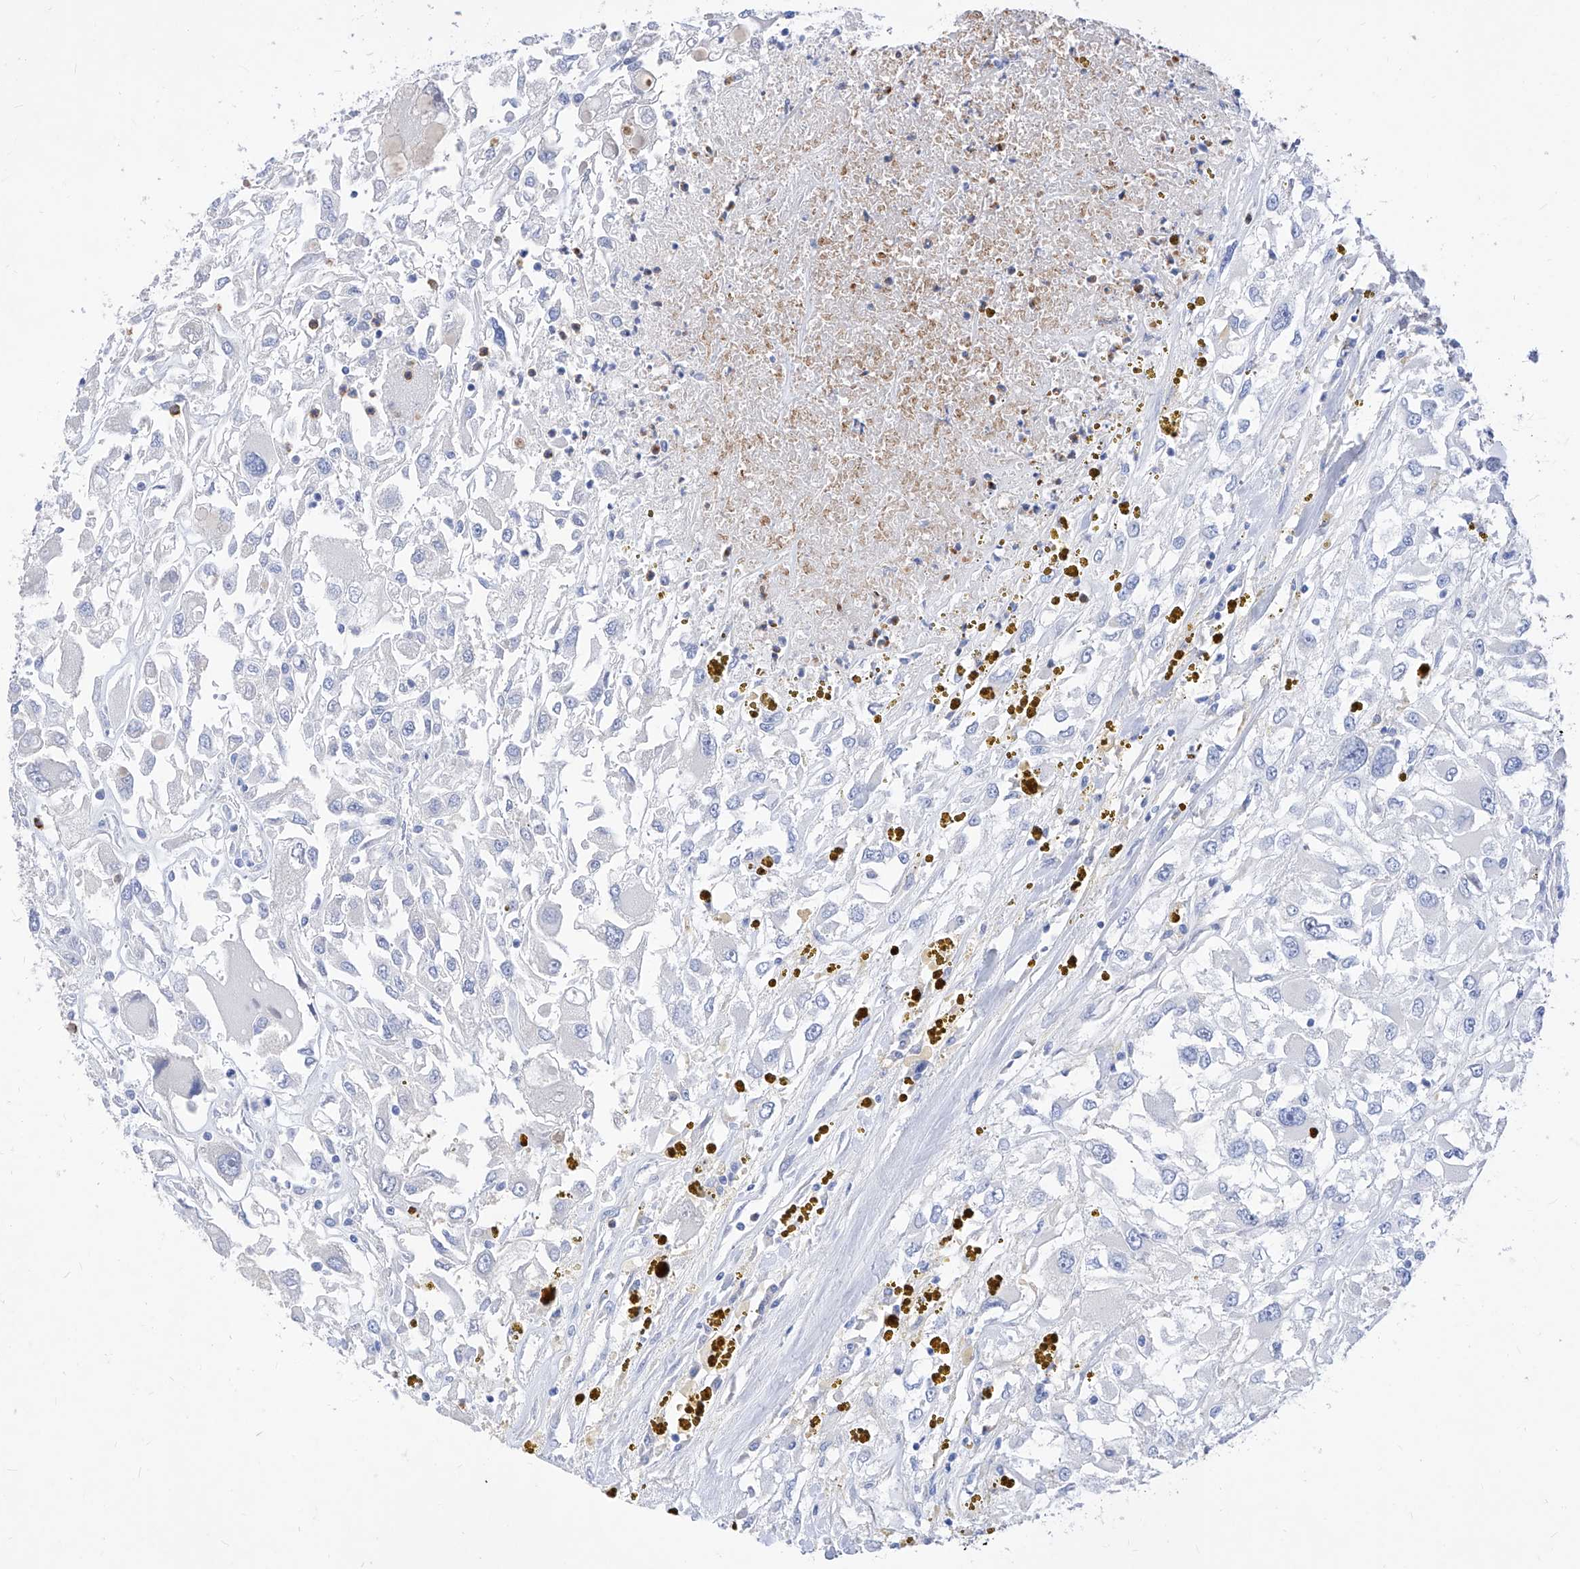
{"staining": {"intensity": "negative", "quantity": "none", "location": "none"}, "tissue": "renal cancer", "cell_type": "Tumor cells", "image_type": "cancer", "snomed": [{"axis": "morphology", "description": "Adenocarcinoma, NOS"}, {"axis": "topography", "description": "Kidney"}], "caption": "Immunohistochemistry (IHC) photomicrograph of renal cancer stained for a protein (brown), which displays no expression in tumor cells.", "gene": "VAX1", "patient": {"sex": "female", "age": 52}}